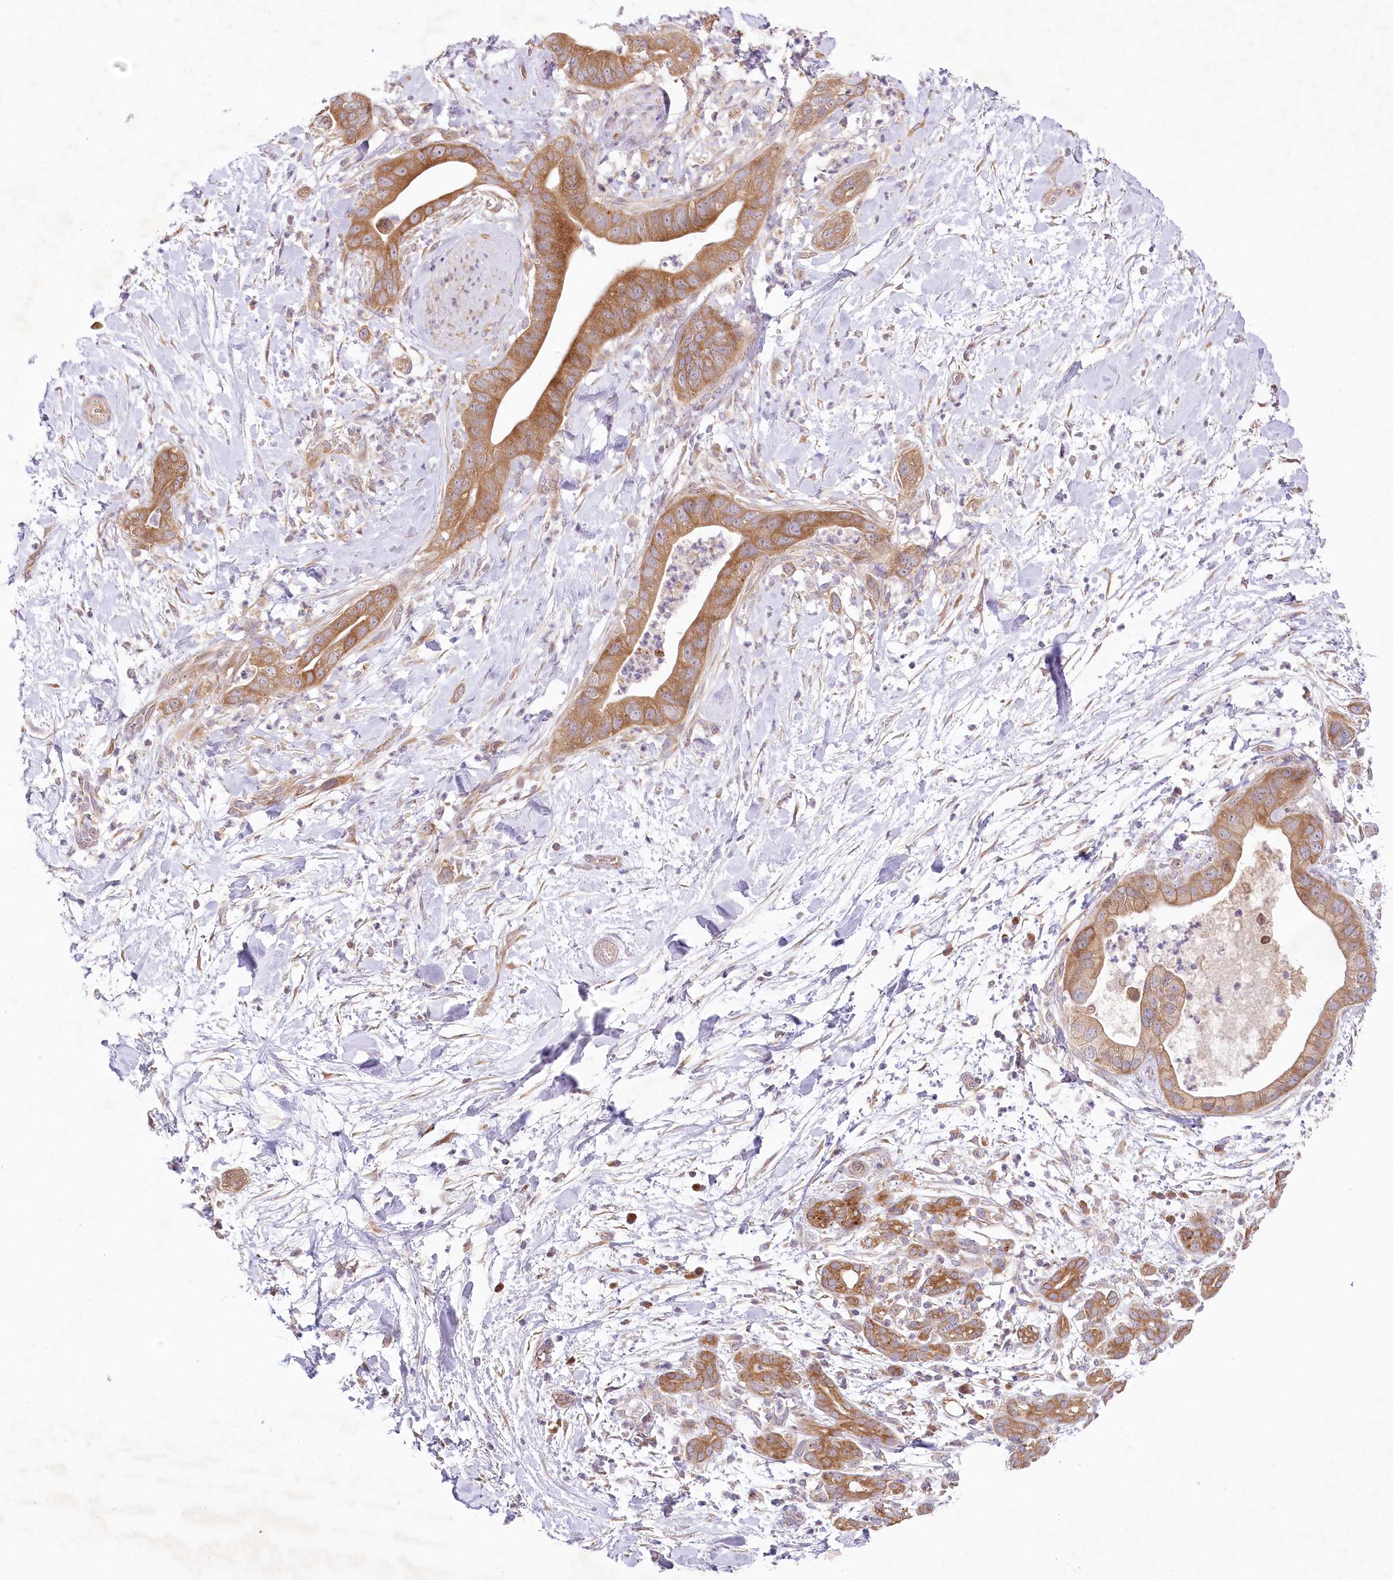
{"staining": {"intensity": "moderate", "quantity": ">75%", "location": "cytoplasmic/membranous"}, "tissue": "pancreatic cancer", "cell_type": "Tumor cells", "image_type": "cancer", "snomed": [{"axis": "morphology", "description": "Adenocarcinoma, NOS"}, {"axis": "topography", "description": "Pancreas"}], "caption": "DAB immunohistochemical staining of human adenocarcinoma (pancreatic) reveals moderate cytoplasmic/membranous protein staining in approximately >75% of tumor cells.", "gene": "PYROXD1", "patient": {"sex": "female", "age": 78}}